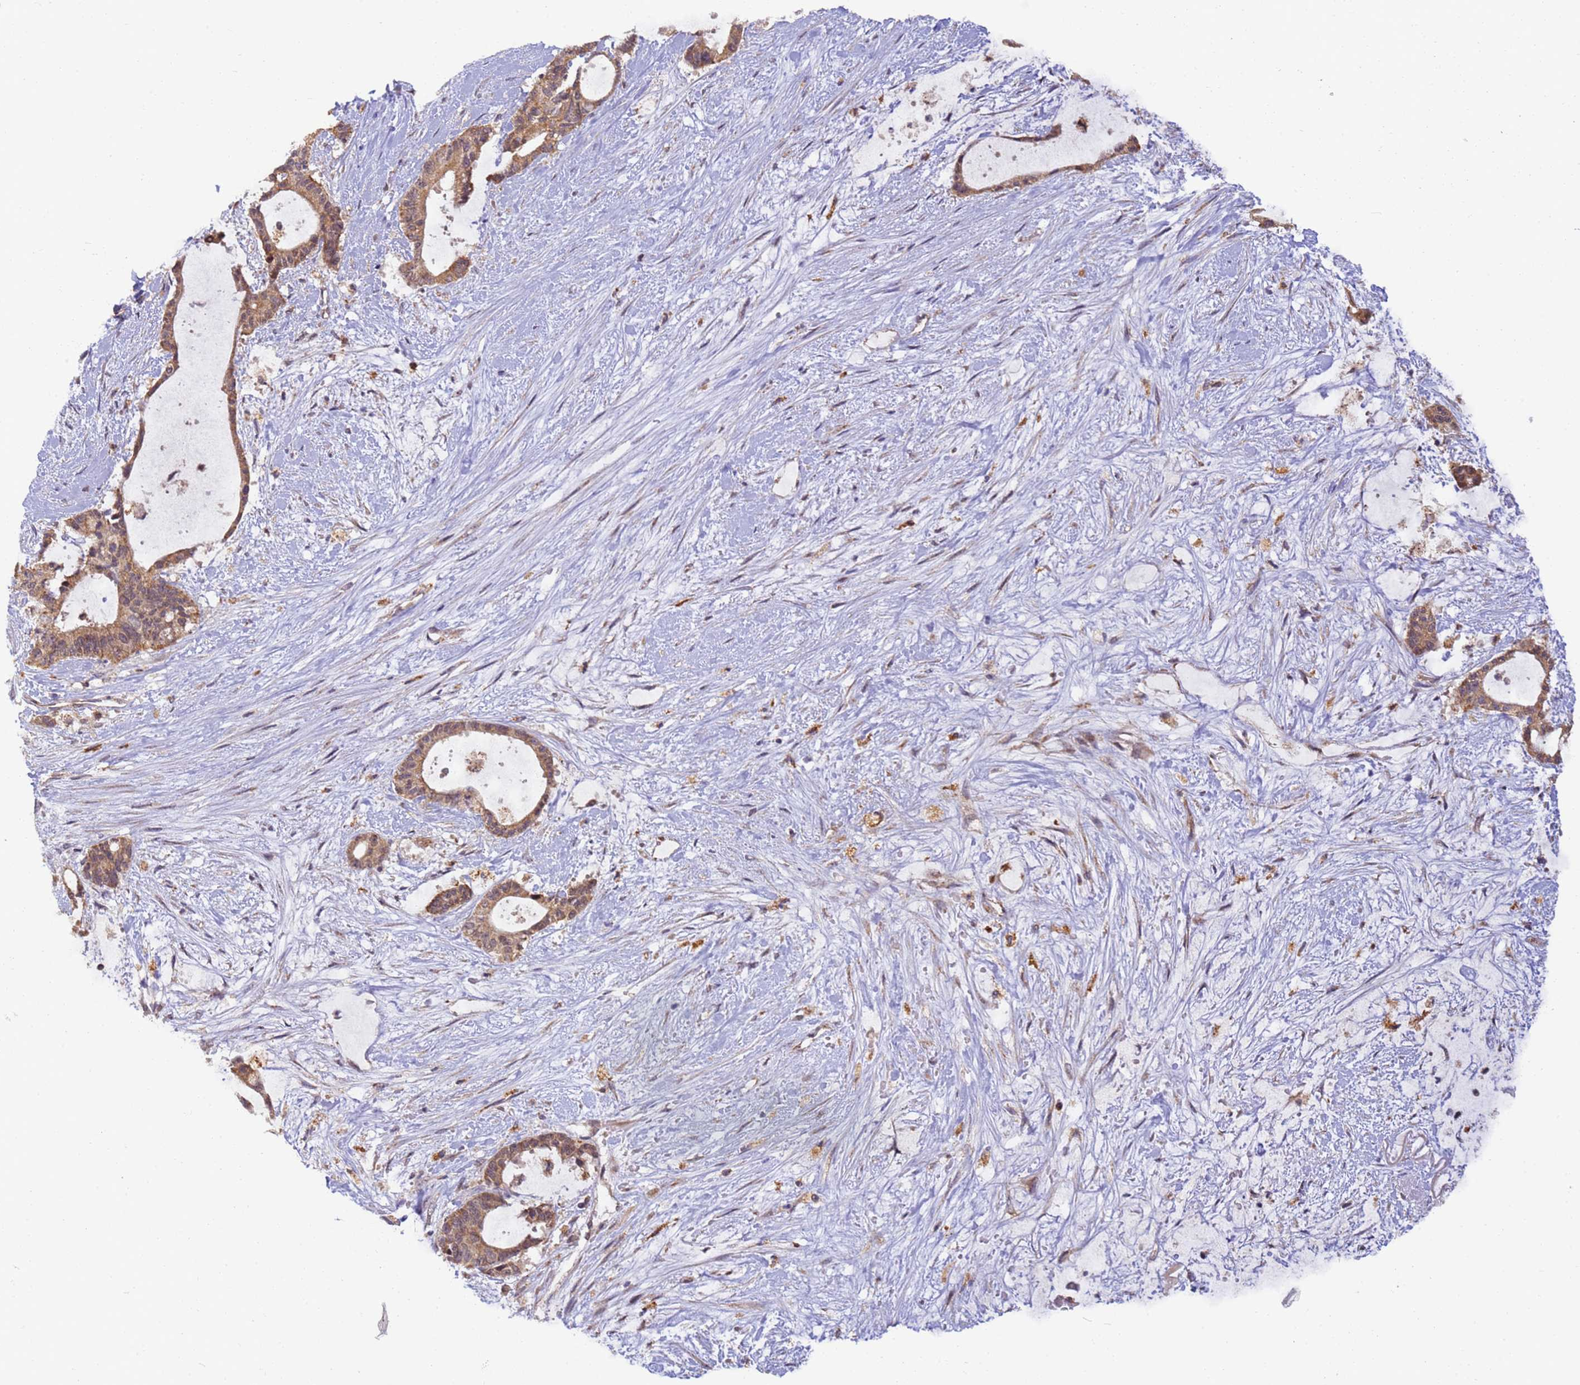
{"staining": {"intensity": "moderate", "quantity": ">75%", "location": "cytoplasmic/membranous"}, "tissue": "liver cancer", "cell_type": "Tumor cells", "image_type": "cancer", "snomed": [{"axis": "morphology", "description": "Normal tissue, NOS"}, {"axis": "morphology", "description": "Cholangiocarcinoma"}, {"axis": "topography", "description": "Liver"}, {"axis": "topography", "description": "Peripheral nerve tissue"}], "caption": "This histopathology image exhibits liver cancer stained with IHC to label a protein in brown. The cytoplasmic/membranous of tumor cells show moderate positivity for the protein. Nuclei are counter-stained blue.", "gene": "RAPGEF3", "patient": {"sex": "female", "age": 73}}